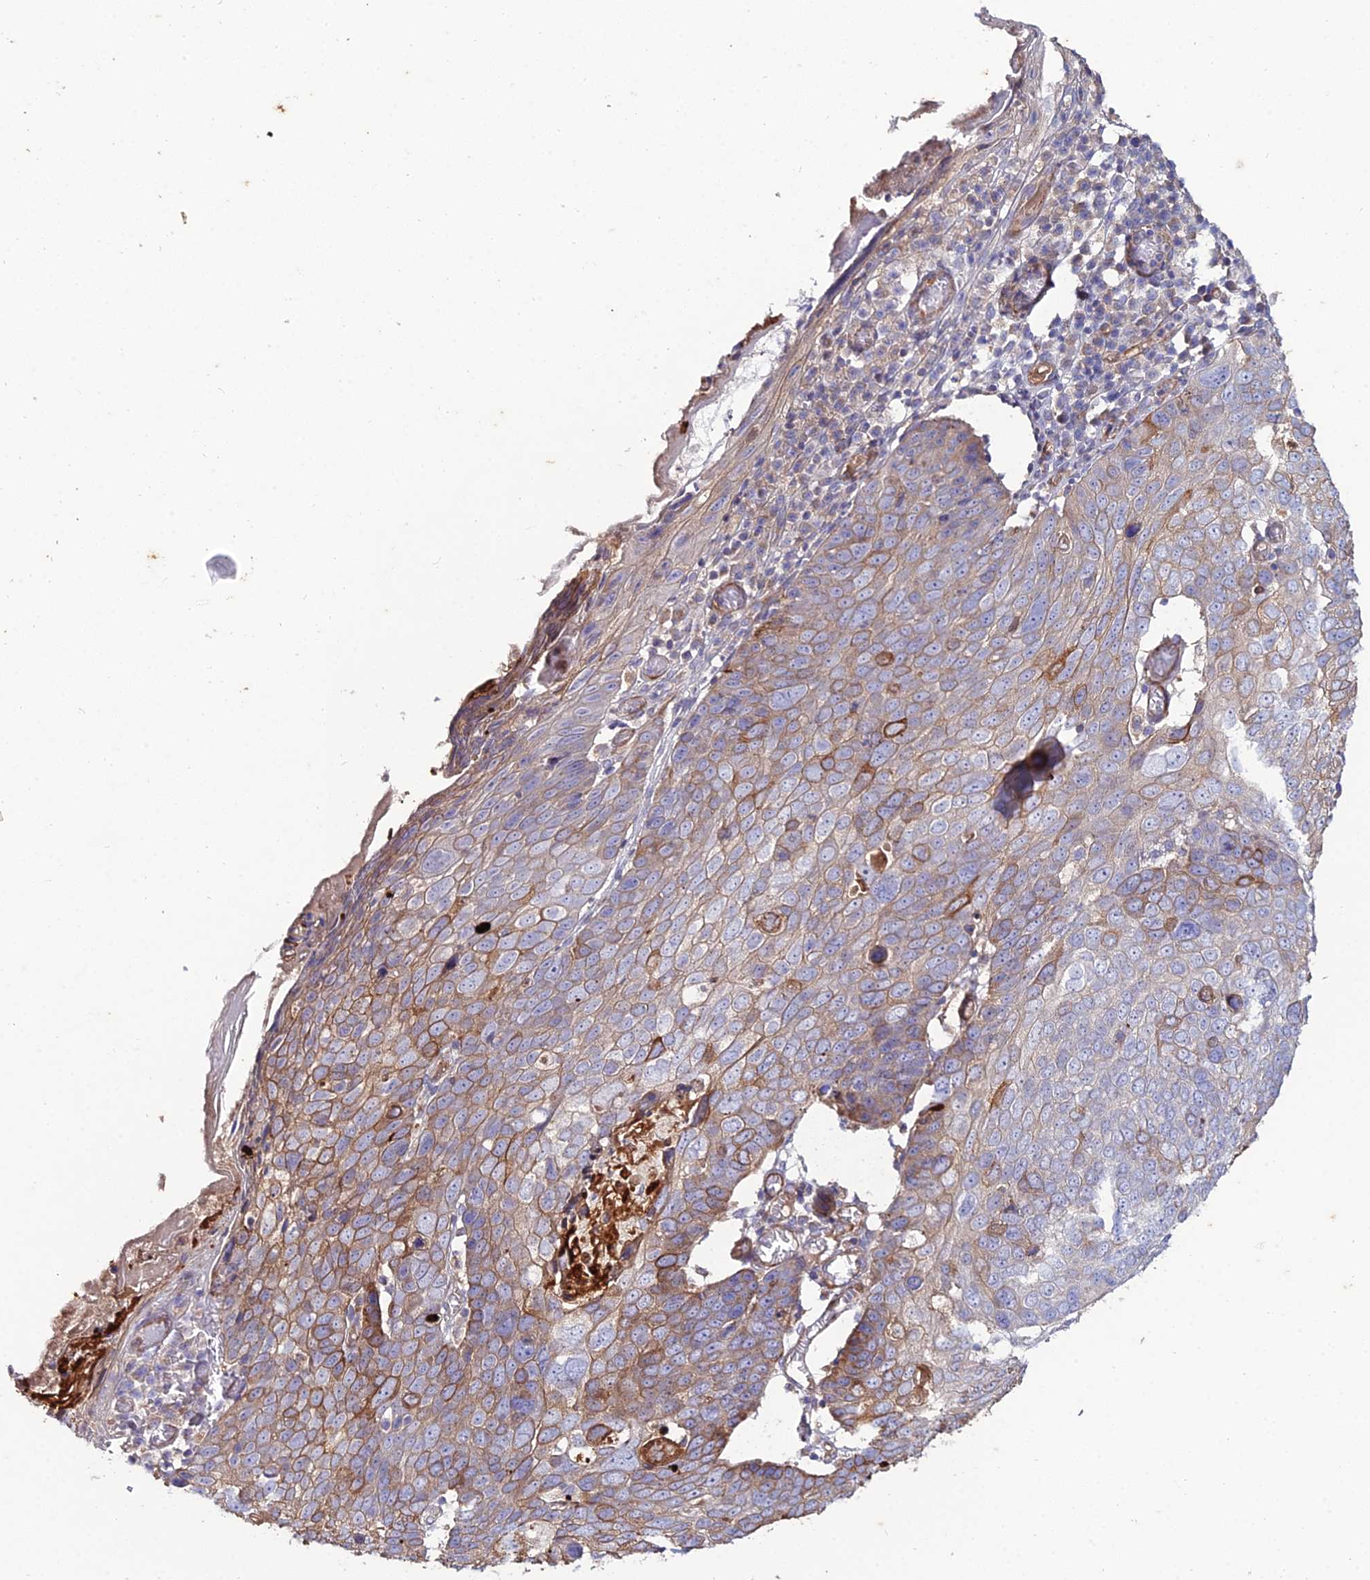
{"staining": {"intensity": "moderate", "quantity": "25%-75%", "location": "cytoplasmic/membranous"}, "tissue": "skin cancer", "cell_type": "Tumor cells", "image_type": "cancer", "snomed": [{"axis": "morphology", "description": "Squamous cell carcinoma, NOS"}, {"axis": "topography", "description": "Skin"}], "caption": "Immunohistochemistry (IHC) image of neoplastic tissue: skin squamous cell carcinoma stained using immunohistochemistry (IHC) demonstrates medium levels of moderate protein expression localized specifically in the cytoplasmic/membranous of tumor cells, appearing as a cytoplasmic/membranous brown color.", "gene": "ARL6IP1", "patient": {"sex": "male", "age": 71}}